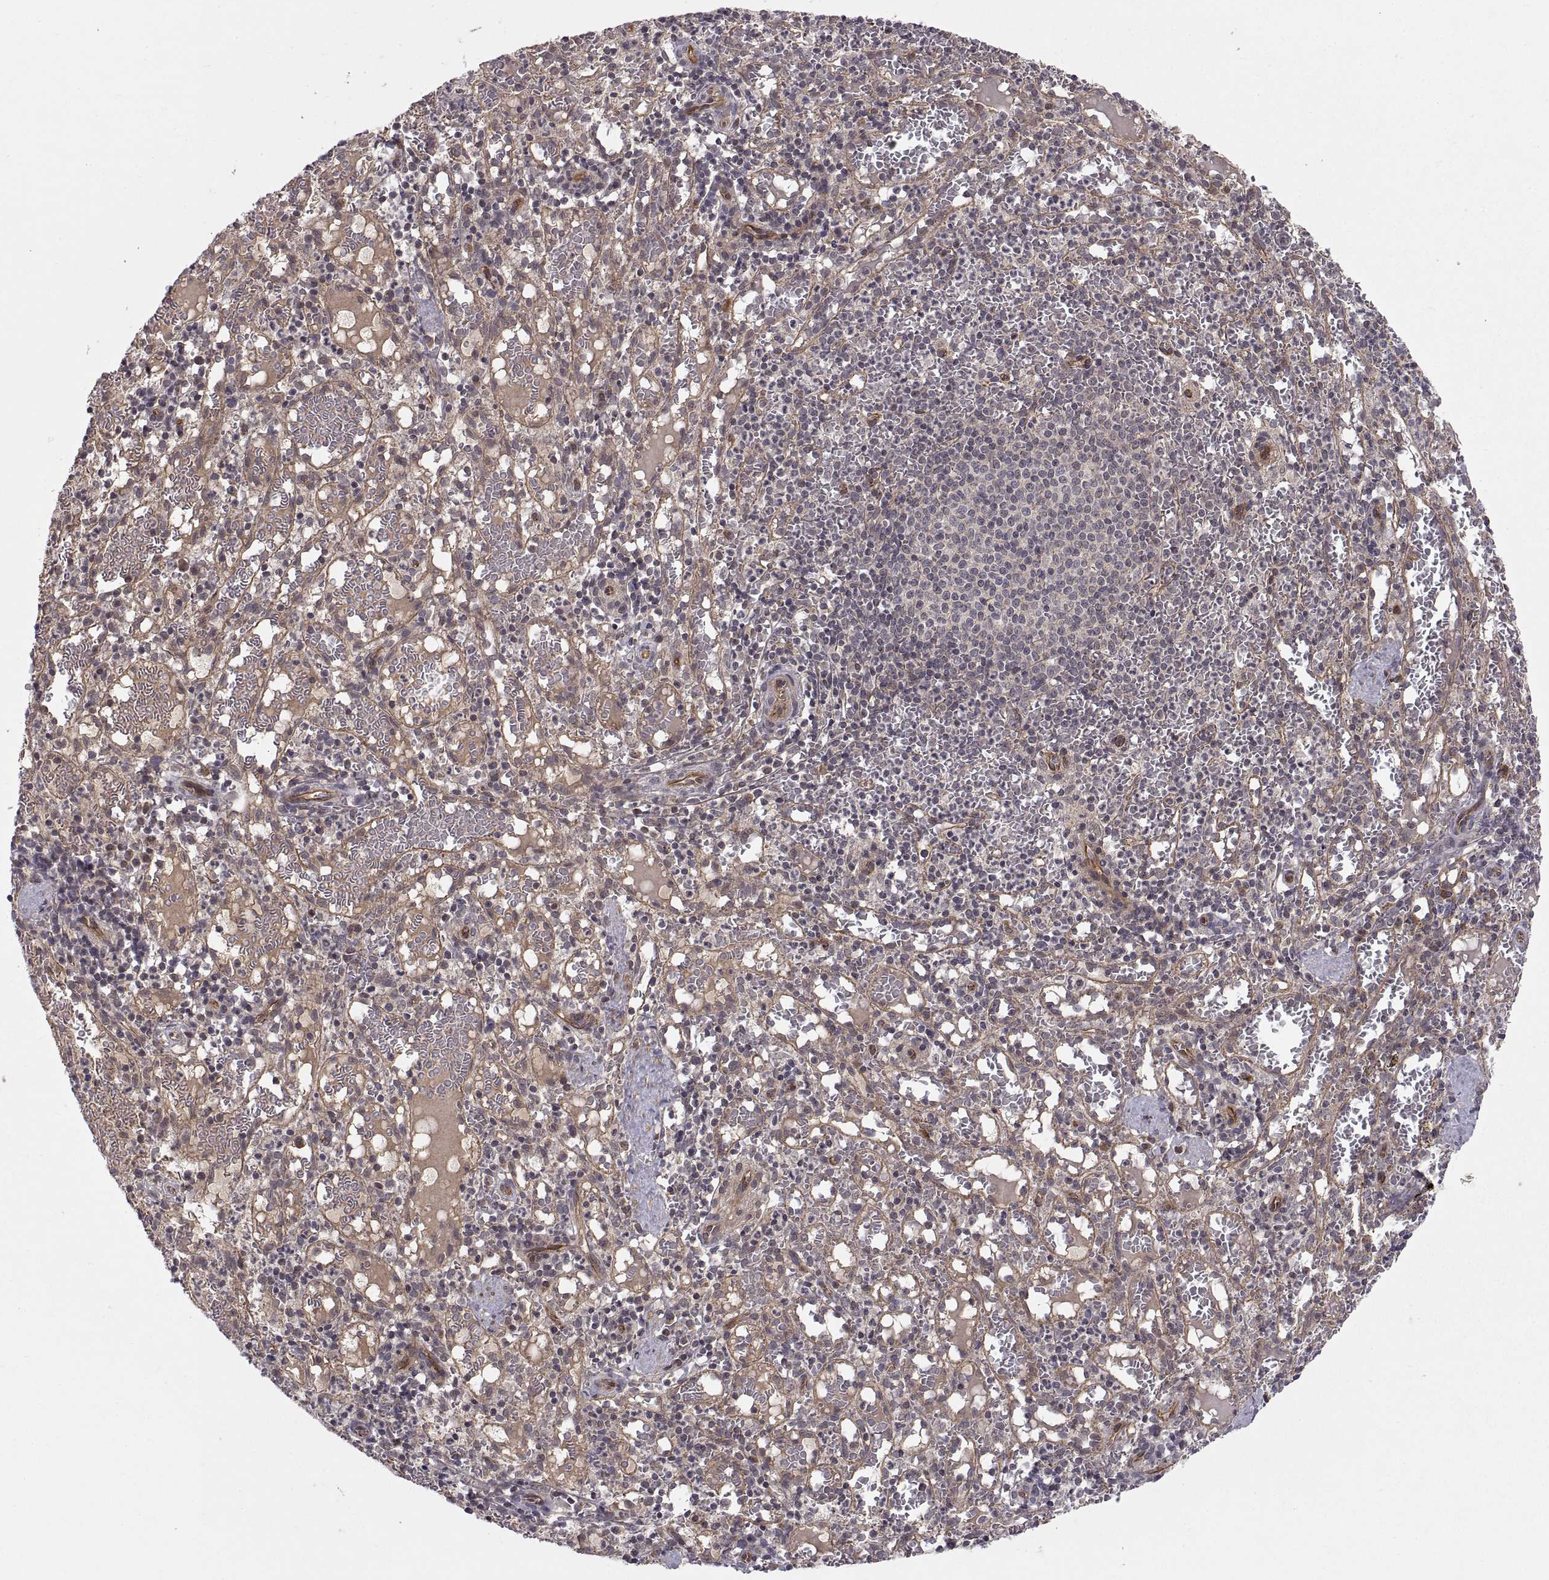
{"staining": {"intensity": "strong", "quantity": "<25%", "location": "cytoplasmic/membranous"}, "tissue": "spleen", "cell_type": "Cells in red pulp", "image_type": "normal", "snomed": [{"axis": "morphology", "description": "Normal tissue, NOS"}, {"axis": "topography", "description": "Spleen"}], "caption": "The histopathology image reveals immunohistochemical staining of normal spleen. There is strong cytoplasmic/membranous staining is appreciated in about <25% of cells in red pulp. Immunohistochemistry stains the protein in brown and the nuclei are stained blue.", "gene": "ABL2", "patient": {"sex": "male", "age": 11}}